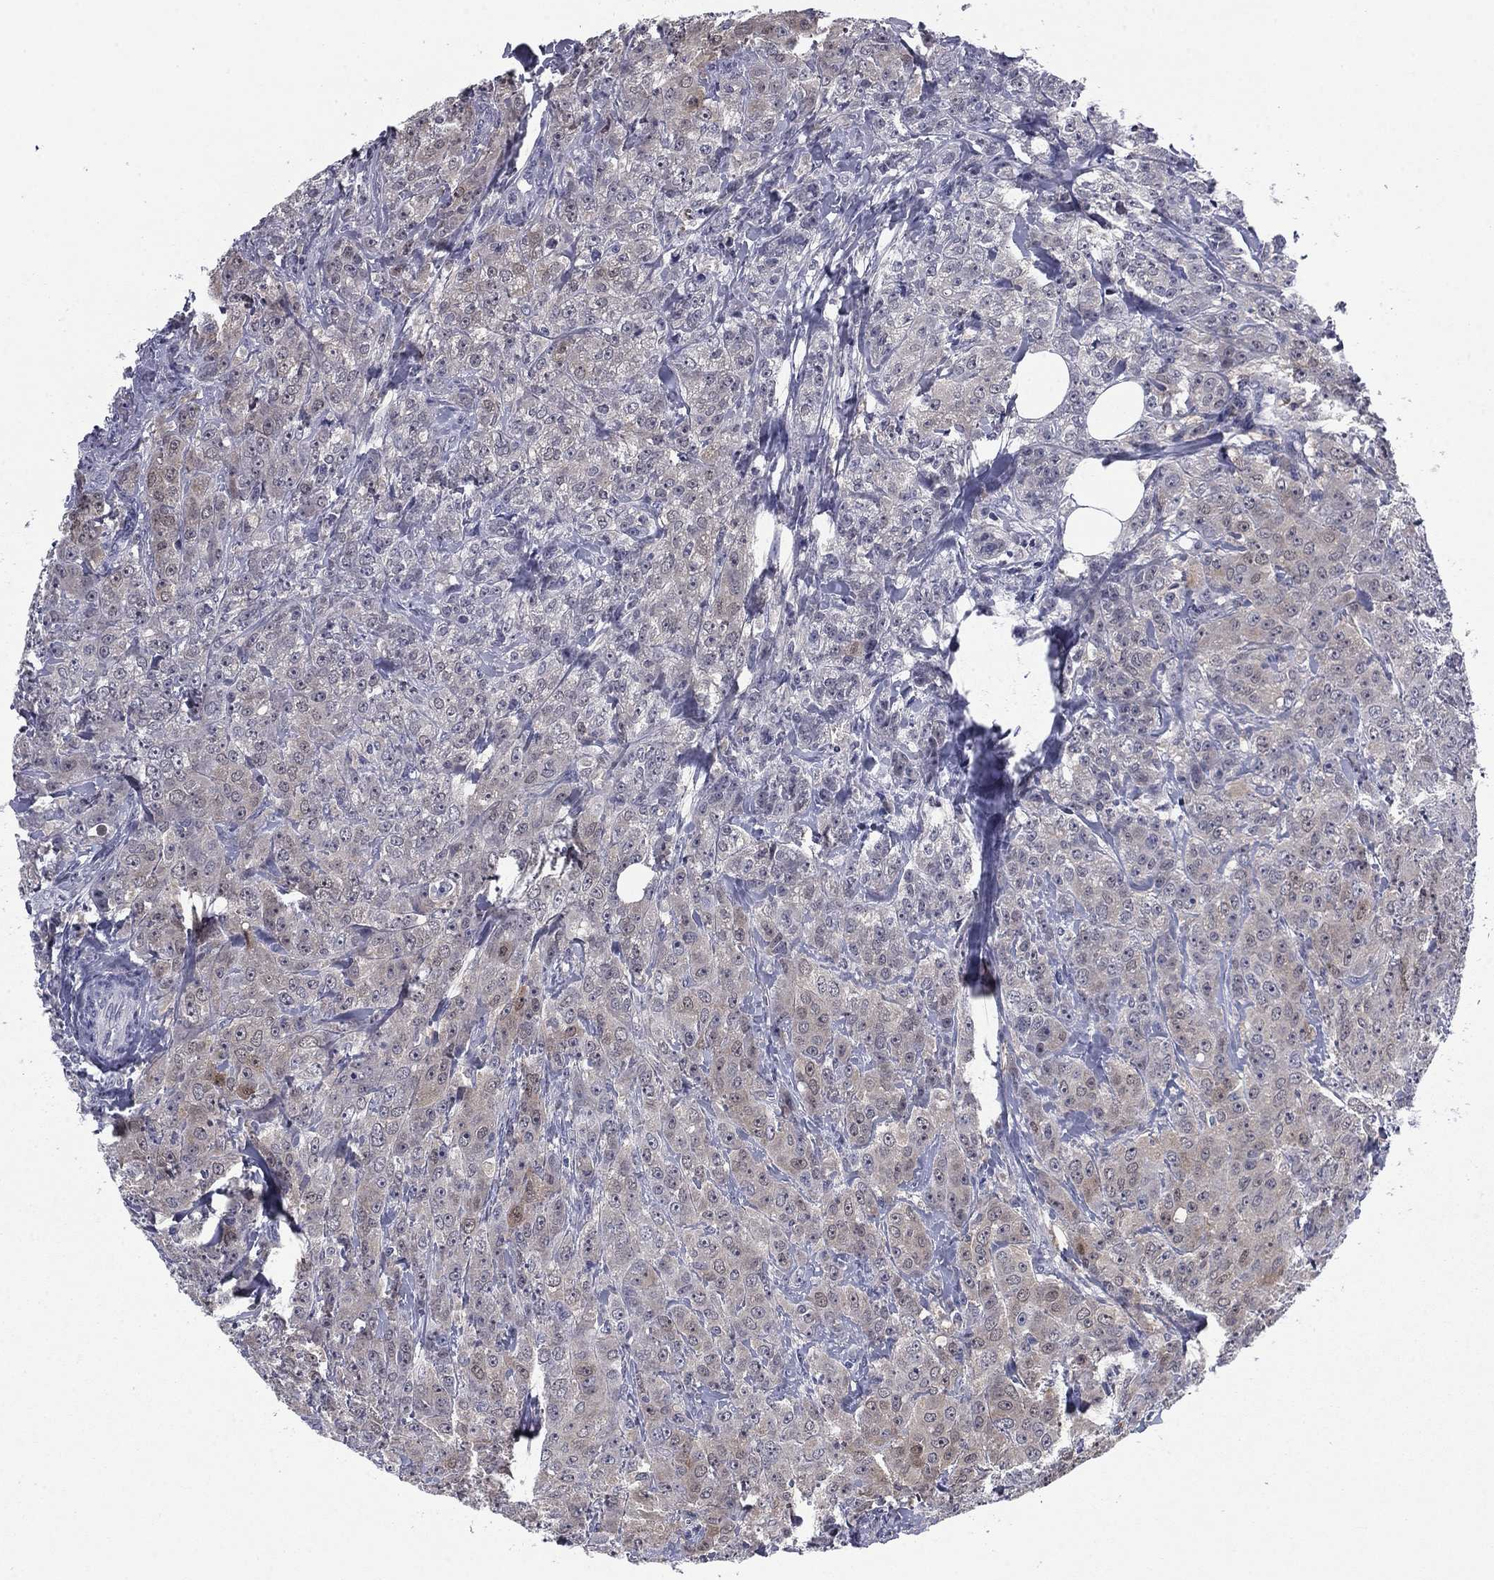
{"staining": {"intensity": "moderate", "quantity": "<25%", "location": "cytoplasmic/membranous"}, "tissue": "breast cancer", "cell_type": "Tumor cells", "image_type": "cancer", "snomed": [{"axis": "morphology", "description": "Duct carcinoma"}, {"axis": "topography", "description": "Breast"}], "caption": "Immunohistochemical staining of breast cancer (intraductal carcinoma) displays moderate cytoplasmic/membranous protein positivity in approximately <25% of tumor cells.", "gene": "REXO5", "patient": {"sex": "female", "age": 43}}